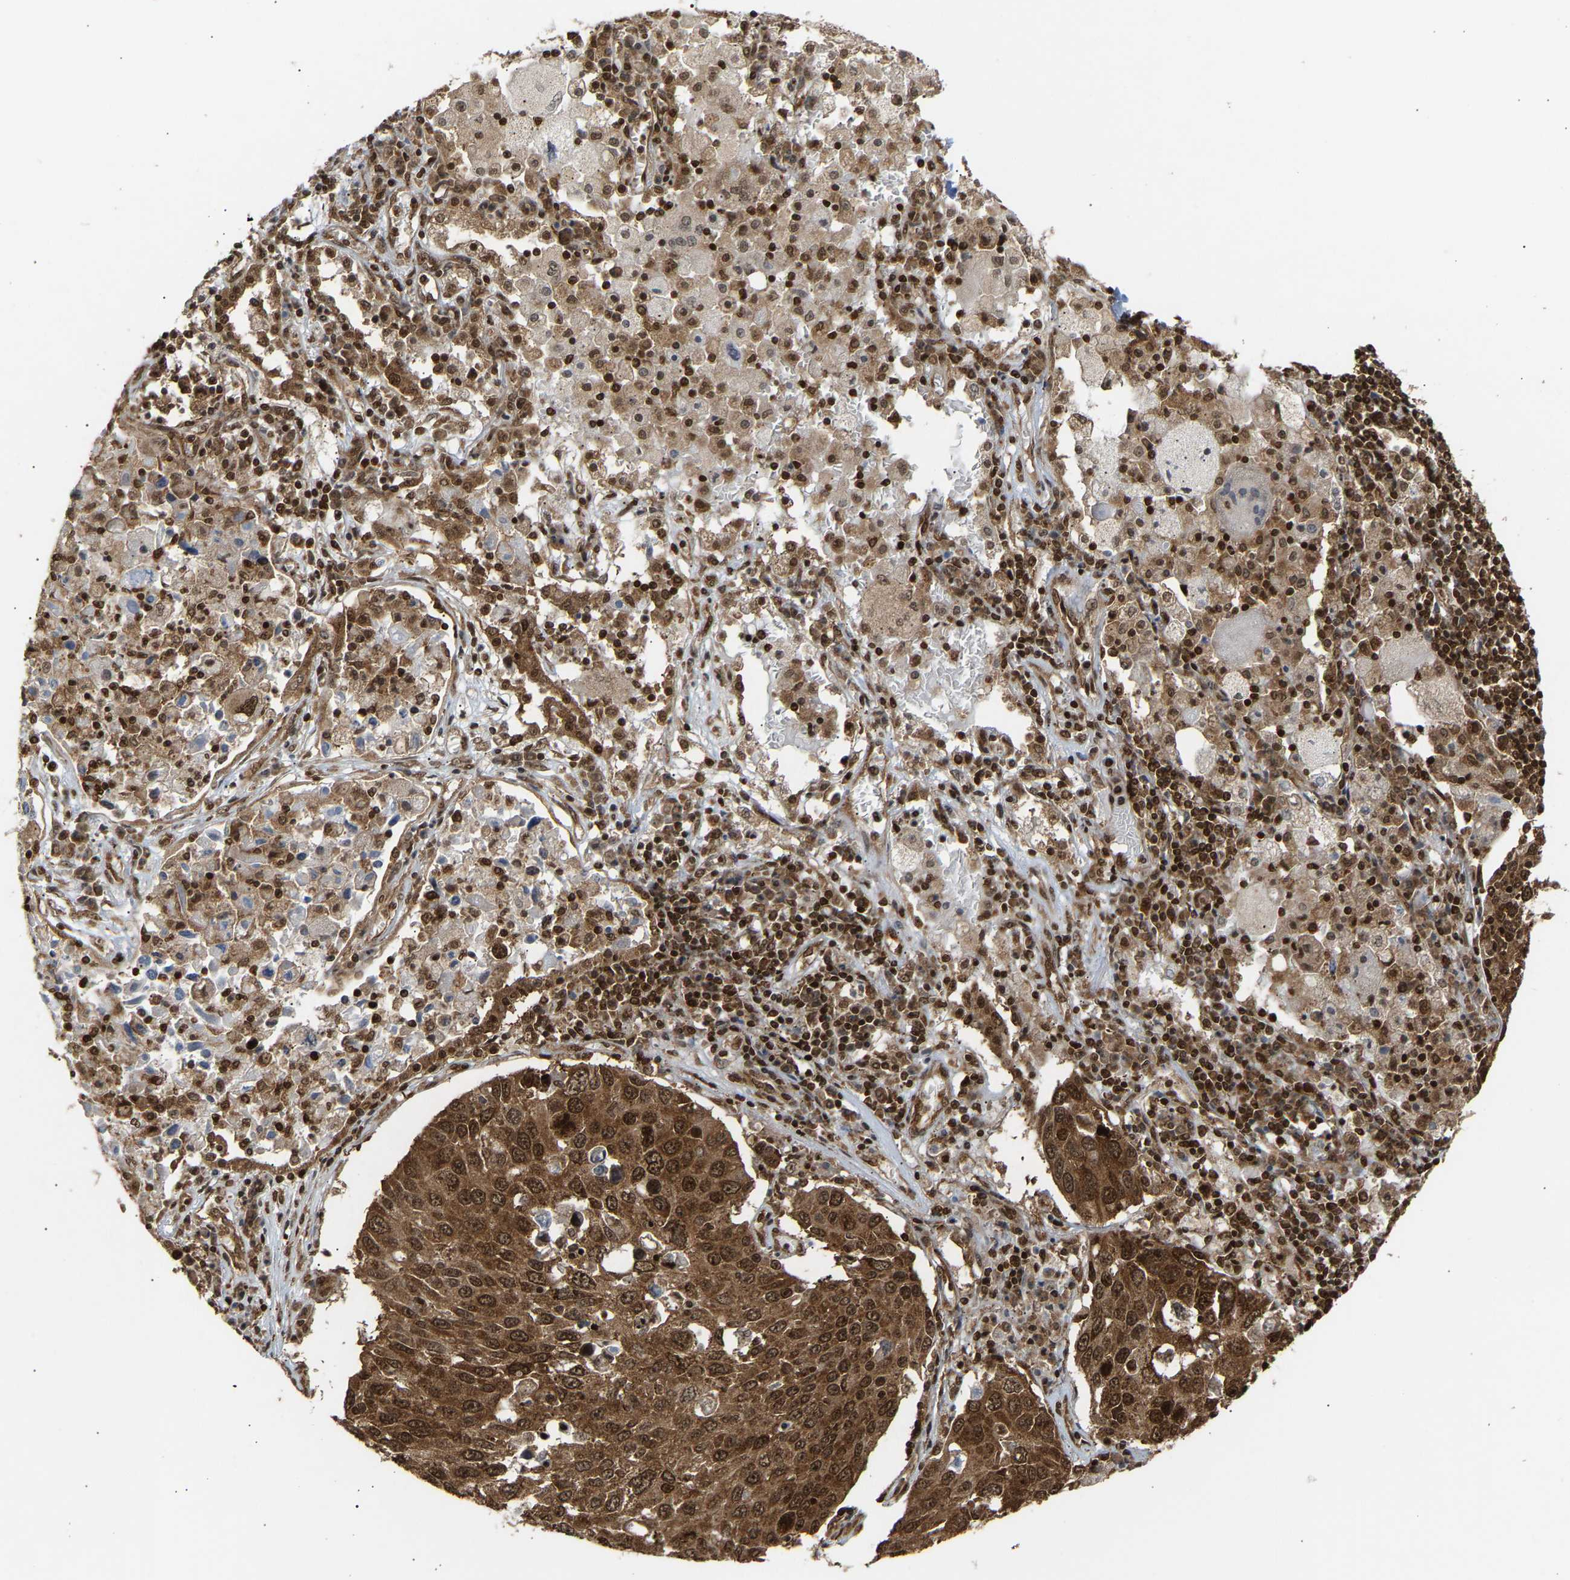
{"staining": {"intensity": "strong", "quantity": ">75%", "location": "cytoplasmic/membranous,nuclear"}, "tissue": "lung cancer", "cell_type": "Tumor cells", "image_type": "cancer", "snomed": [{"axis": "morphology", "description": "Squamous cell carcinoma, NOS"}, {"axis": "topography", "description": "Lung"}], "caption": "A brown stain shows strong cytoplasmic/membranous and nuclear expression of a protein in human squamous cell carcinoma (lung) tumor cells.", "gene": "ALYREF", "patient": {"sex": "male", "age": 65}}